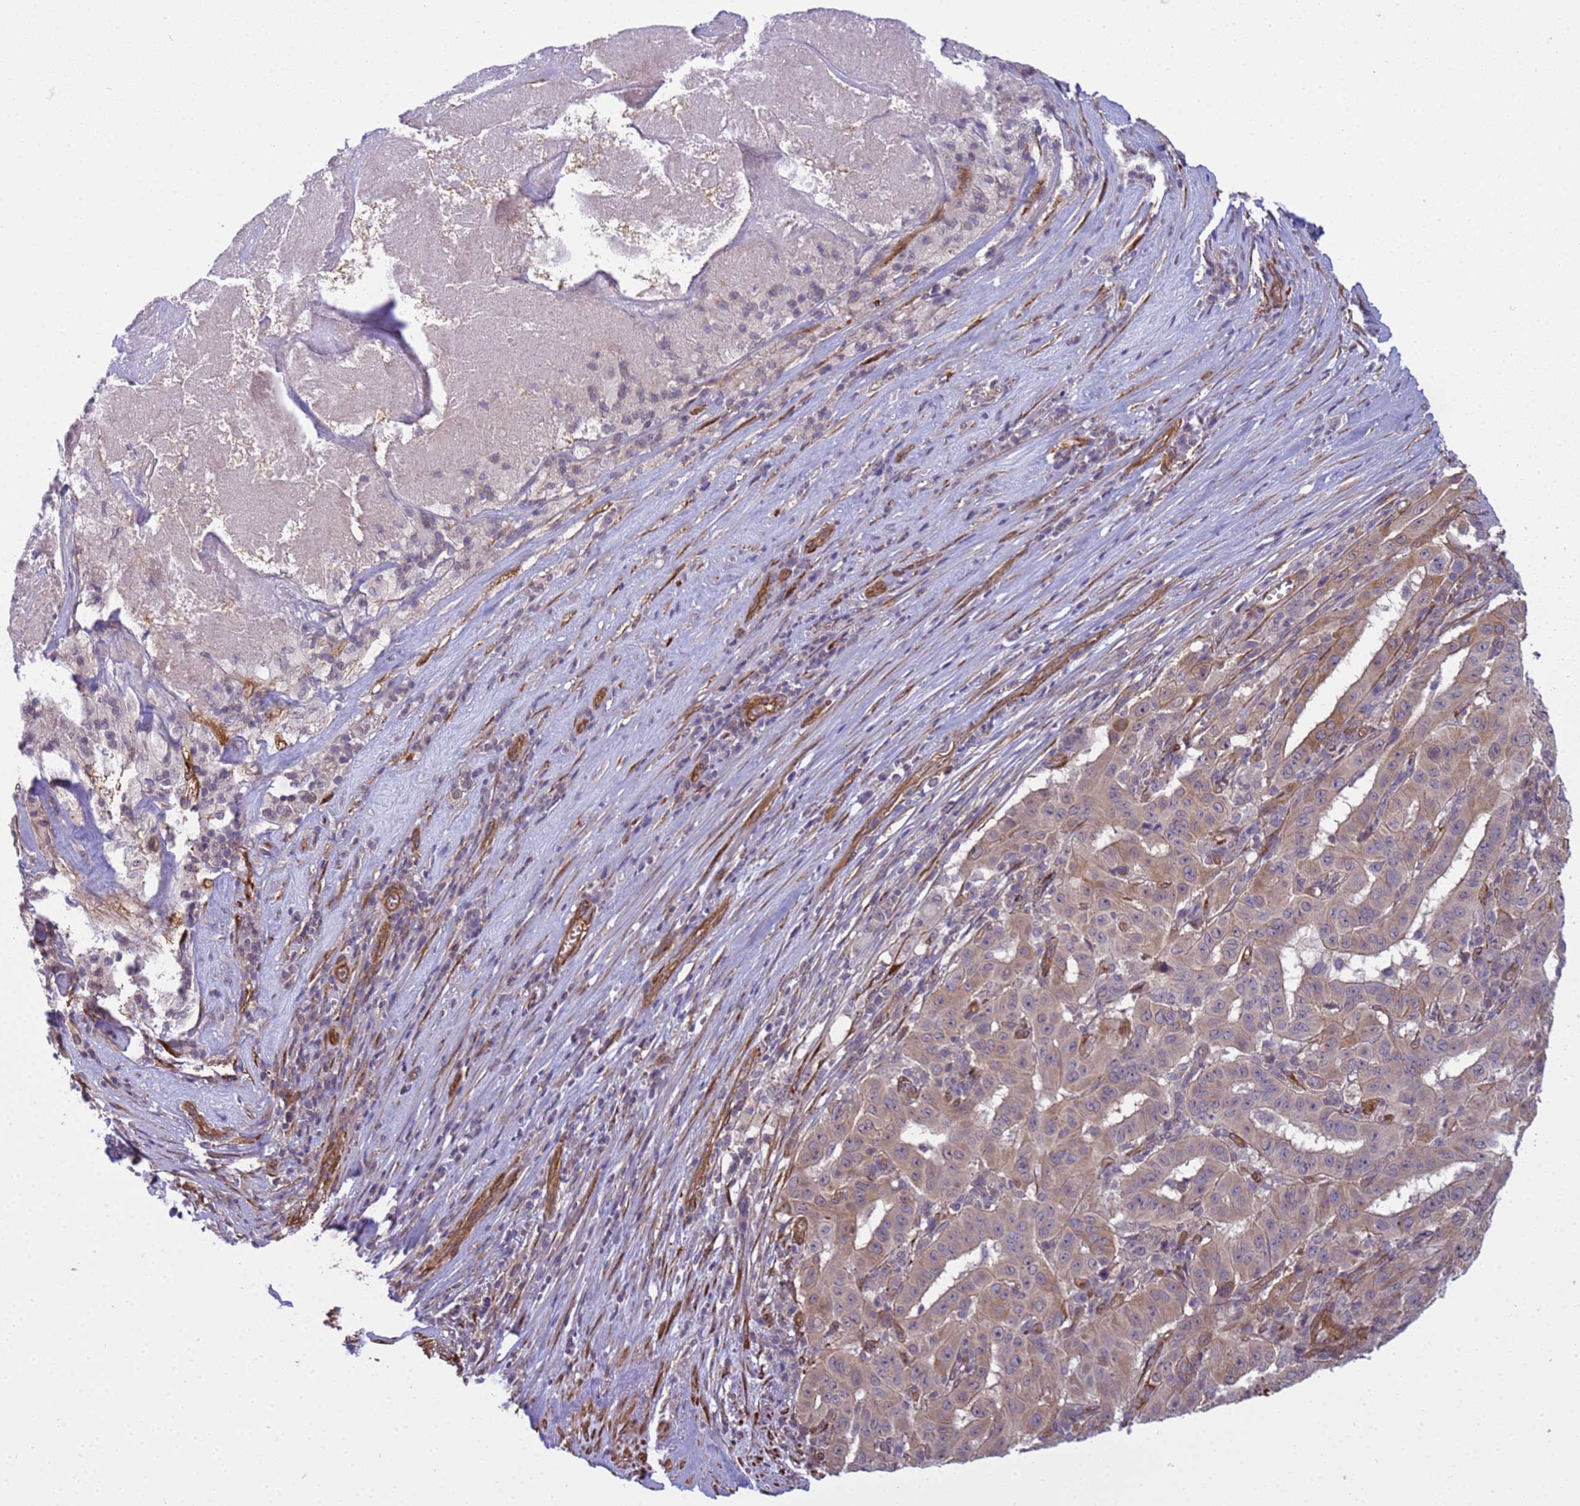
{"staining": {"intensity": "weak", "quantity": ">75%", "location": "cytoplasmic/membranous"}, "tissue": "pancreatic cancer", "cell_type": "Tumor cells", "image_type": "cancer", "snomed": [{"axis": "morphology", "description": "Adenocarcinoma, NOS"}, {"axis": "topography", "description": "Pancreas"}], "caption": "IHC histopathology image of pancreatic adenocarcinoma stained for a protein (brown), which displays low levels of weak cytoplasmic/membranous staining in about >75% of tumor cells.", "gene": "ITGB4", "patient": {"sex": "male", "age": 63}}